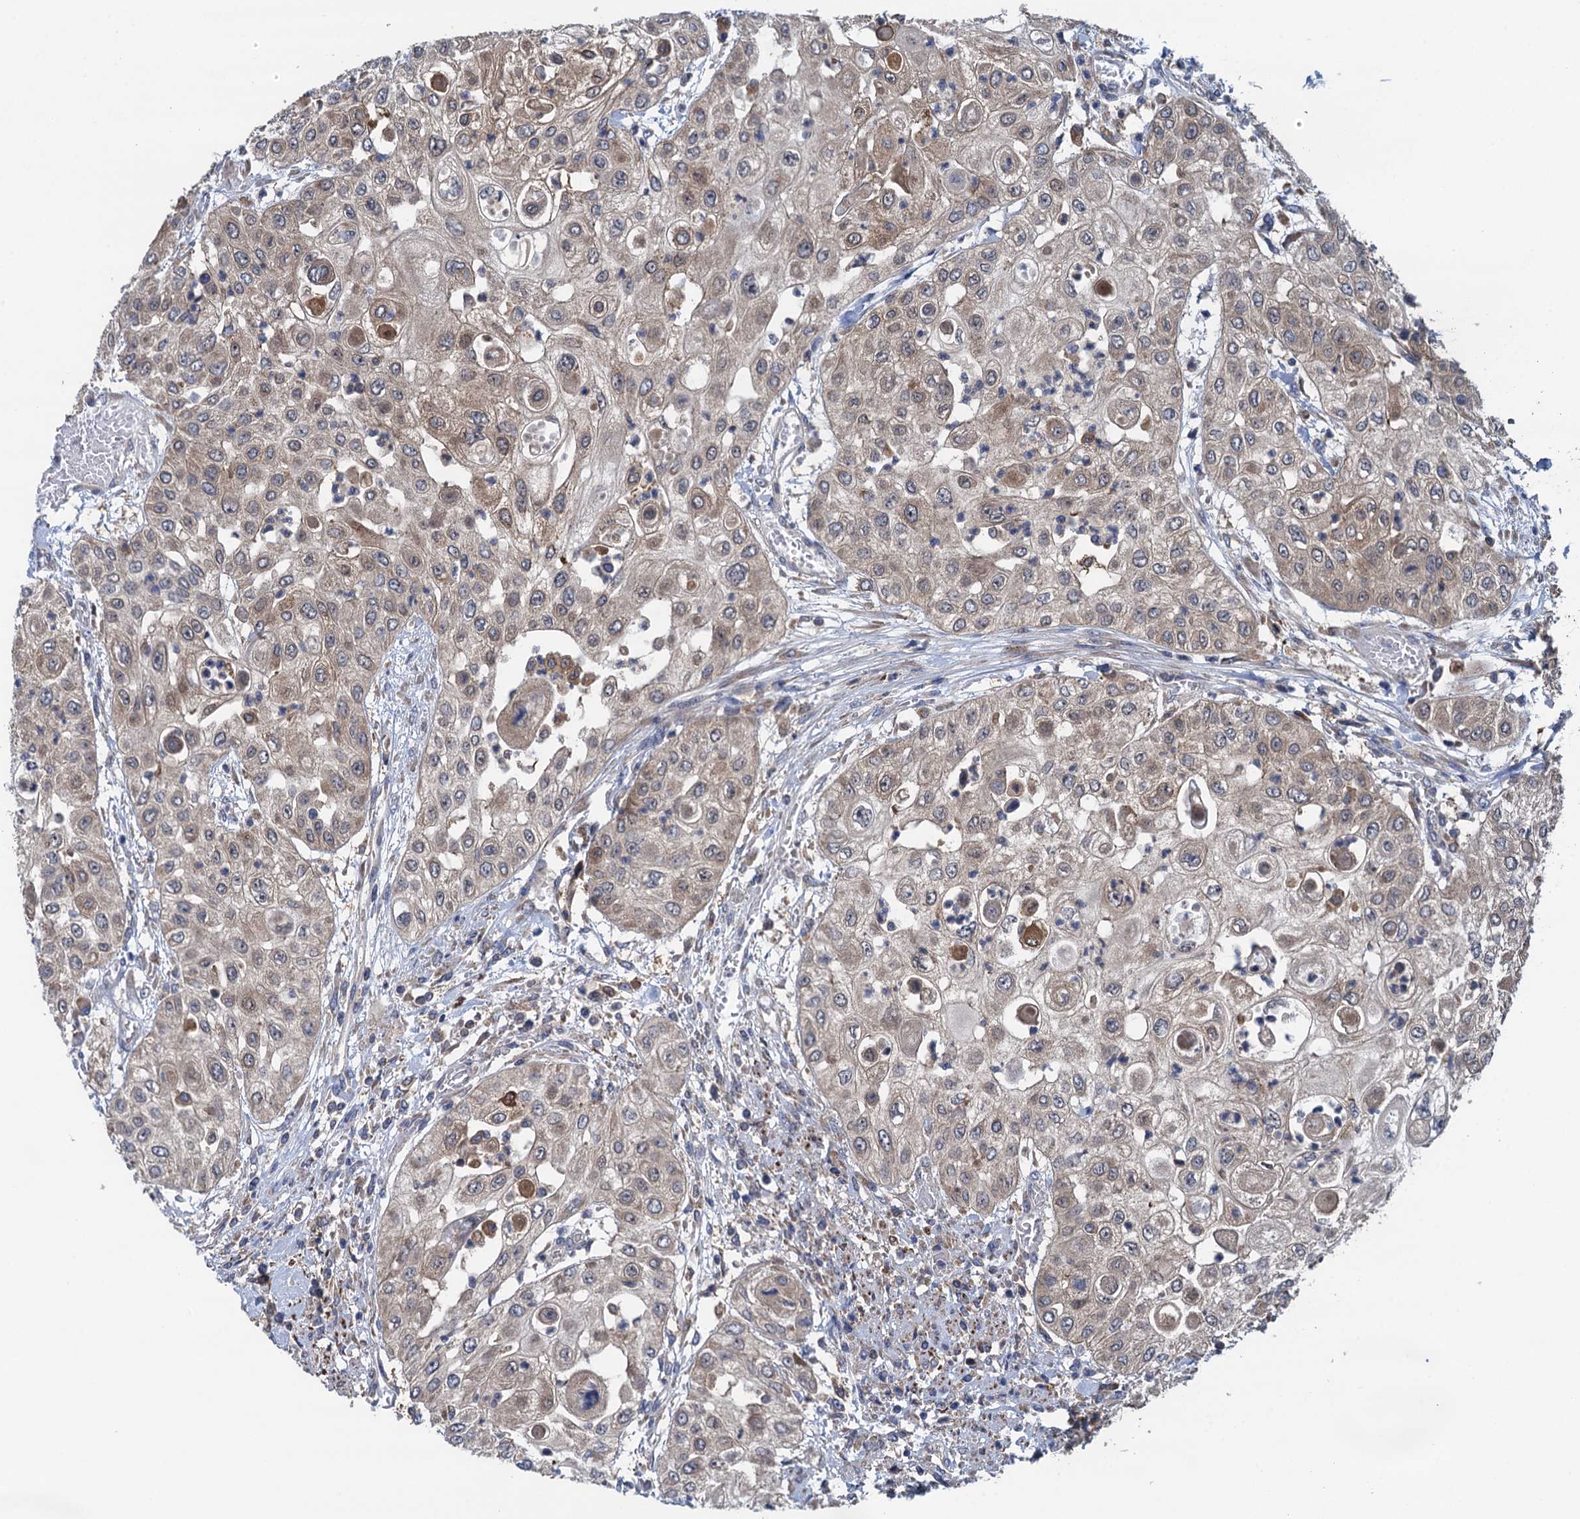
{"staining": {"intensity": "weak", "quantity": "25%-75%", "location": "cytoplasmic/membranous"}, "tissue": "urothelial cancer", "cell_type": "Tumor cells", "image_type": "cancer", "snomed": [{"axis": "morphology", "description": "Urothelial carcinoma, High grade"}, {"axis": "topography", "description": "Urinary bladder"}], "caption": "Protein staining of high-grade urothelial carcinoma tissue displays weak cytoplasmic/membranous staining in approximately 25%-75% of tumor cells.", "gene": "CNTN5", "patient": {"sex": "female", "age": 79}}